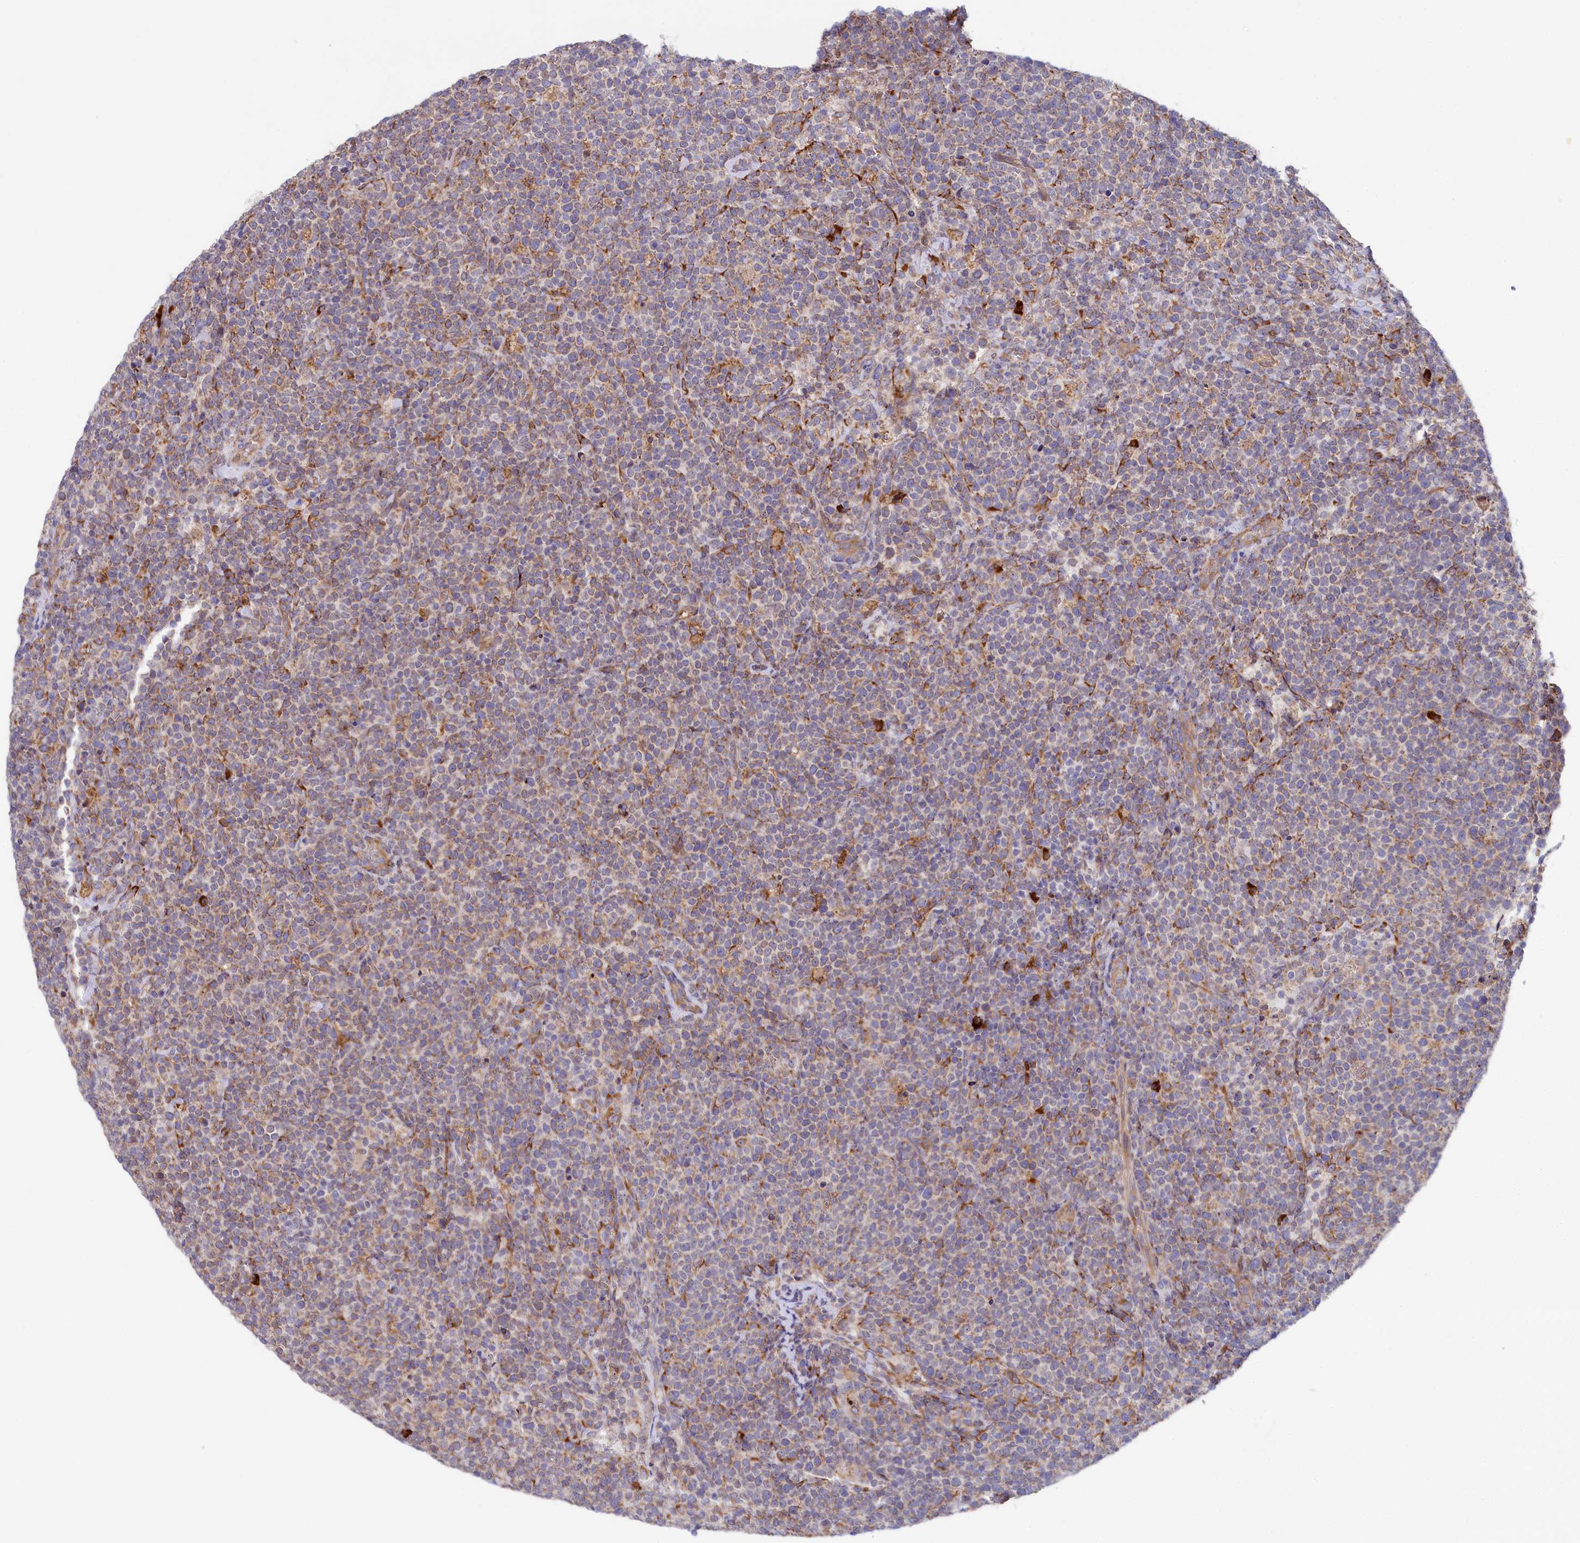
{"staining": {"intensity": "moderate", "quantity": "<25%", "location": "cytoplasmic/membranous"}, "tissue": "lymphoma", "cell_type": "Tumor cells", "image_type": "cancer", "snomed": [{"axis": "morphology", "description": "Malignant lymphoma, non-Hodgkin's type, High grade"}, {"axis": "topography", "description": "Lymph node"}], "caption": "Immunohistochemical staining of human lymphoma shows moderate cytoplasmic/membranous protein positivity in about <25% of tumor cells.", "gene": "CHID1", "patient": {"sex": "male", "age": 61}}